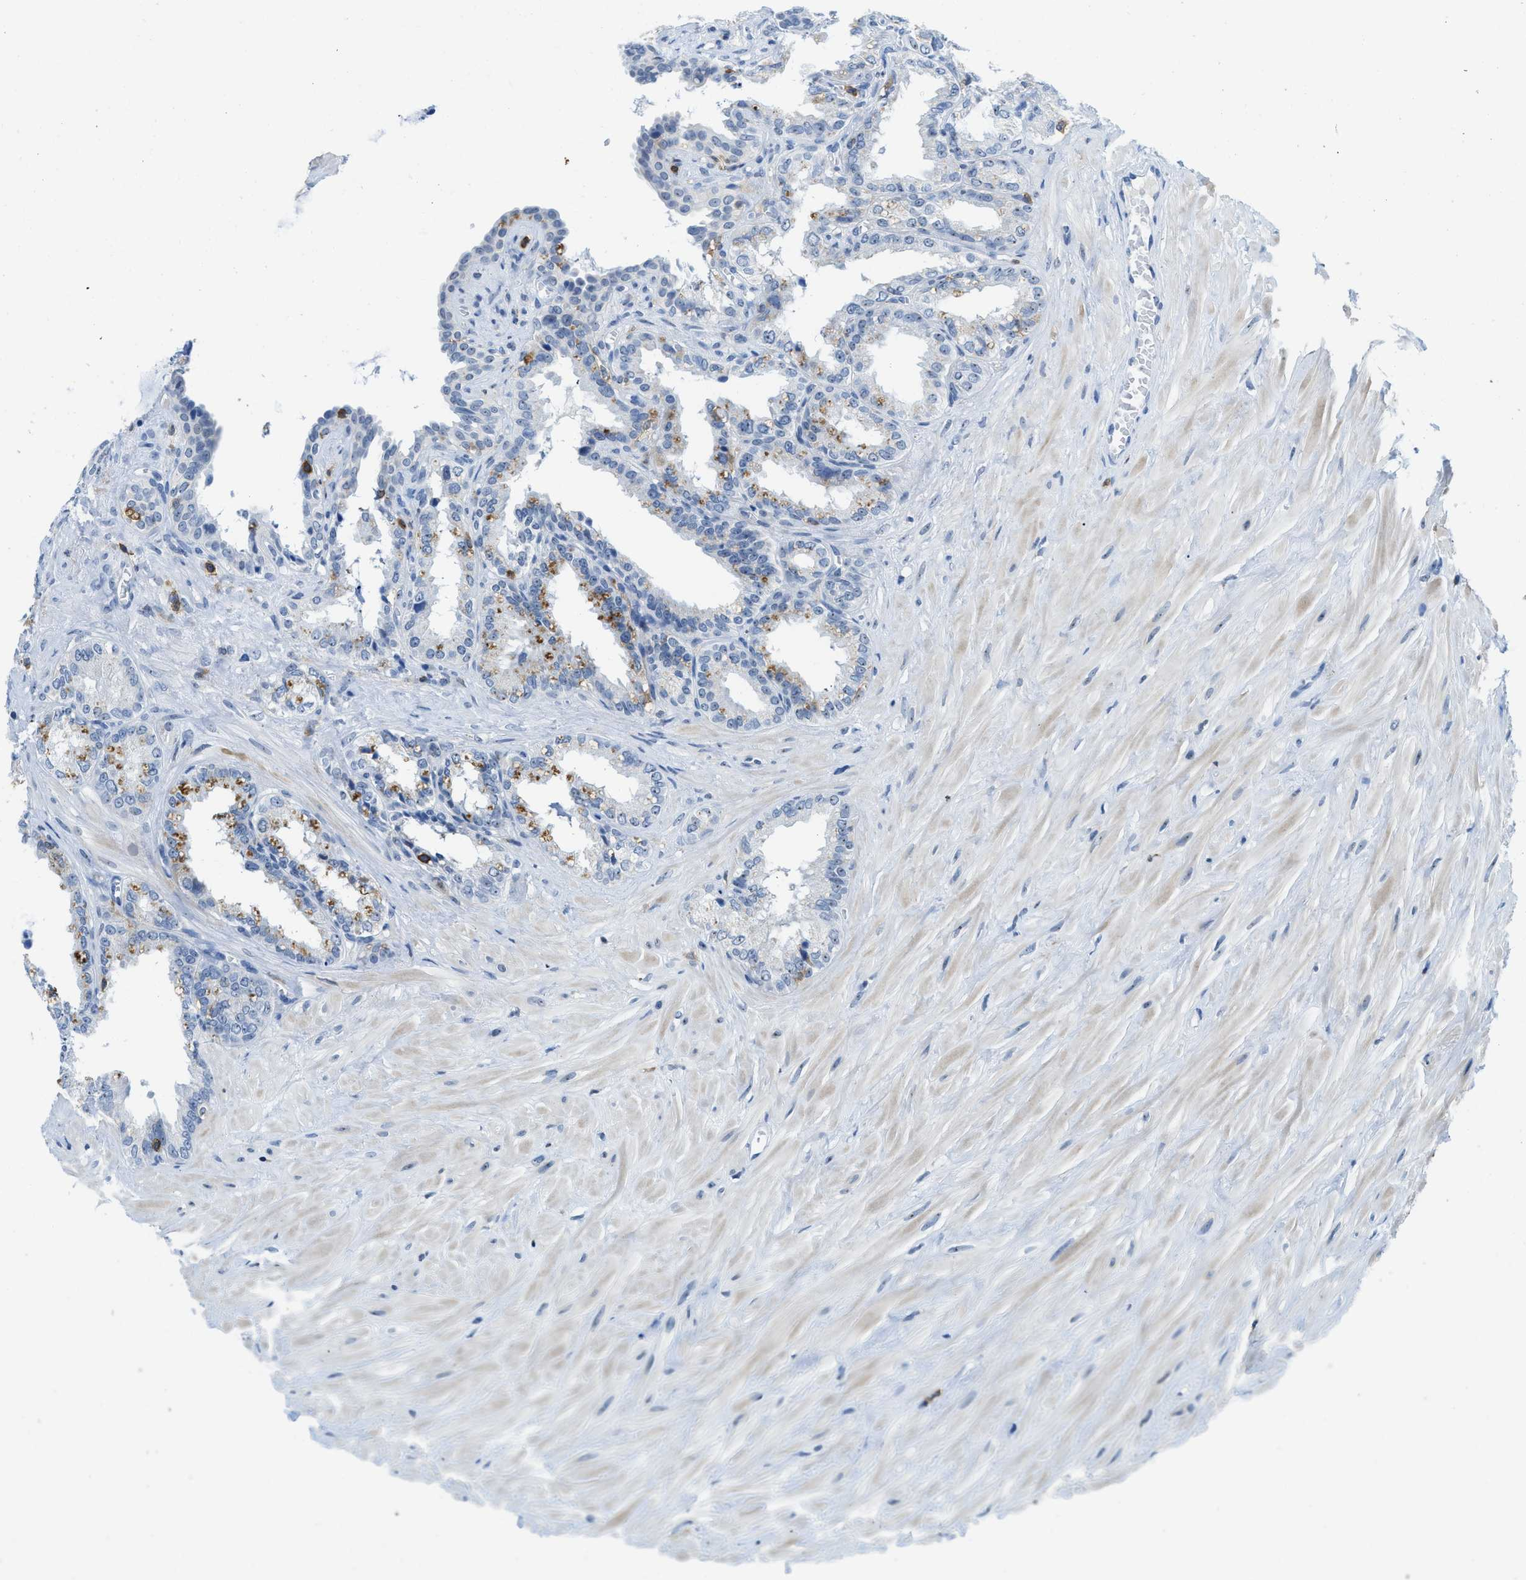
{"staining": {"intensity": "negative", "quantity": "none", "location": "none"}, "tissue": "seminal vesicle", "cell_type": "Glandular cells", "image_type": "normal", "snomed": [{"axis": "morphology", "description": "Normal tissue, NOS"}, {"axis": "topography", "description": "Seminal veicle"}], "caption": "The histopathology image shows no significant expression in glandular cells of seminal vesicle.", "gene": "FAM151A", "patient": {"sex": "male", "age": 64}}